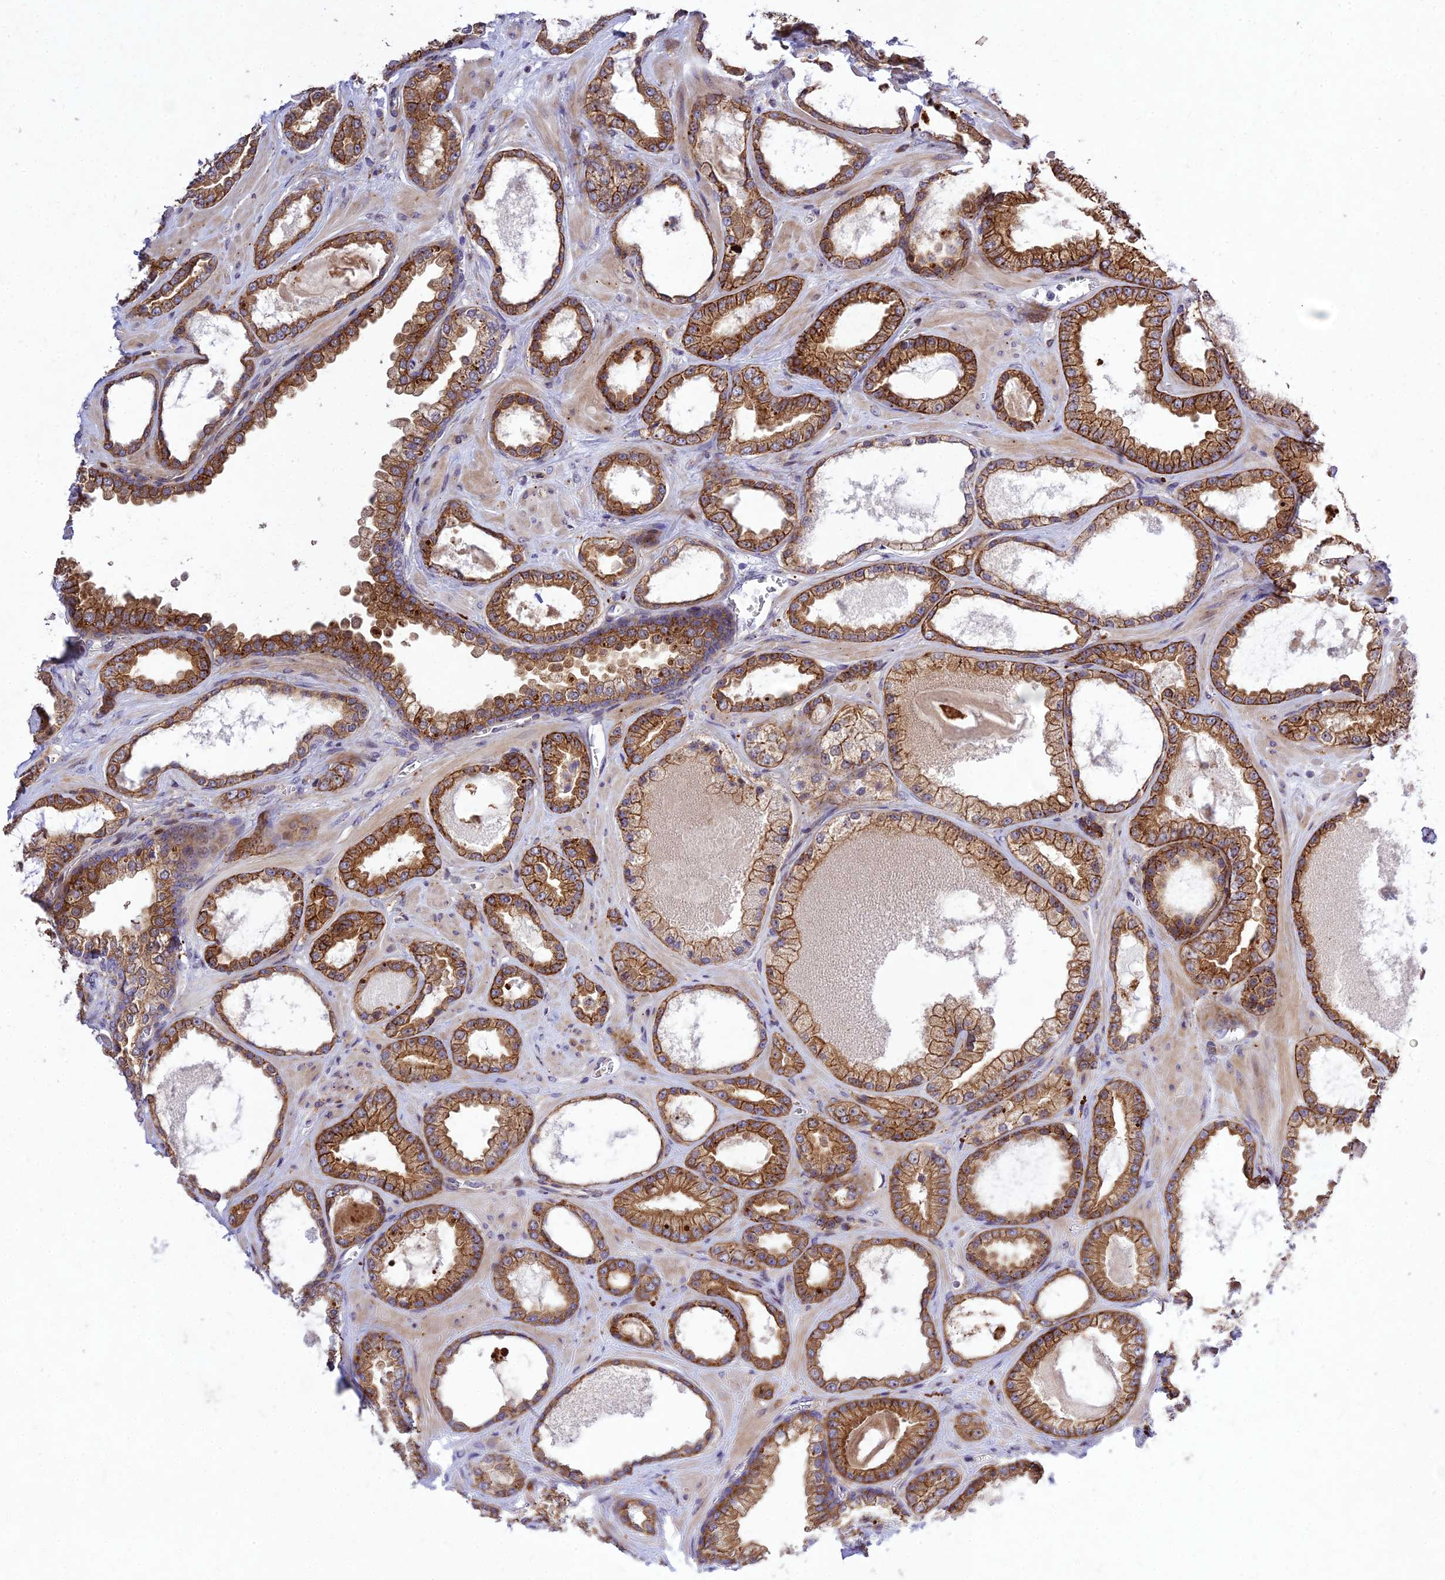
{"staining": {"intensity": "moderate", "quantity": ">75%", "location": "cytoplasmic/membranous"}, "tissue": "prostate cancer", "cell_type": "Tumor cells", "image_type": "cancer", "snomed": [{"axis": "morphology", "description": "Adenocarcinoma, Low grade"}, {"axis": "topography", "description": "Prostate"}], "caption": "The image displays immunohistochemical staining of prostate adenocarcinoma (low-grade). There is moderate cytoplasmic/membranous positivity is present in about >75% of tumor cells. (Stains: DAB in brown, nuclei in blue, Microscopy: brightfield microscopy at high magnification).", "gene": "MKKS", "patient": {"sex": "male", "age": 57}}